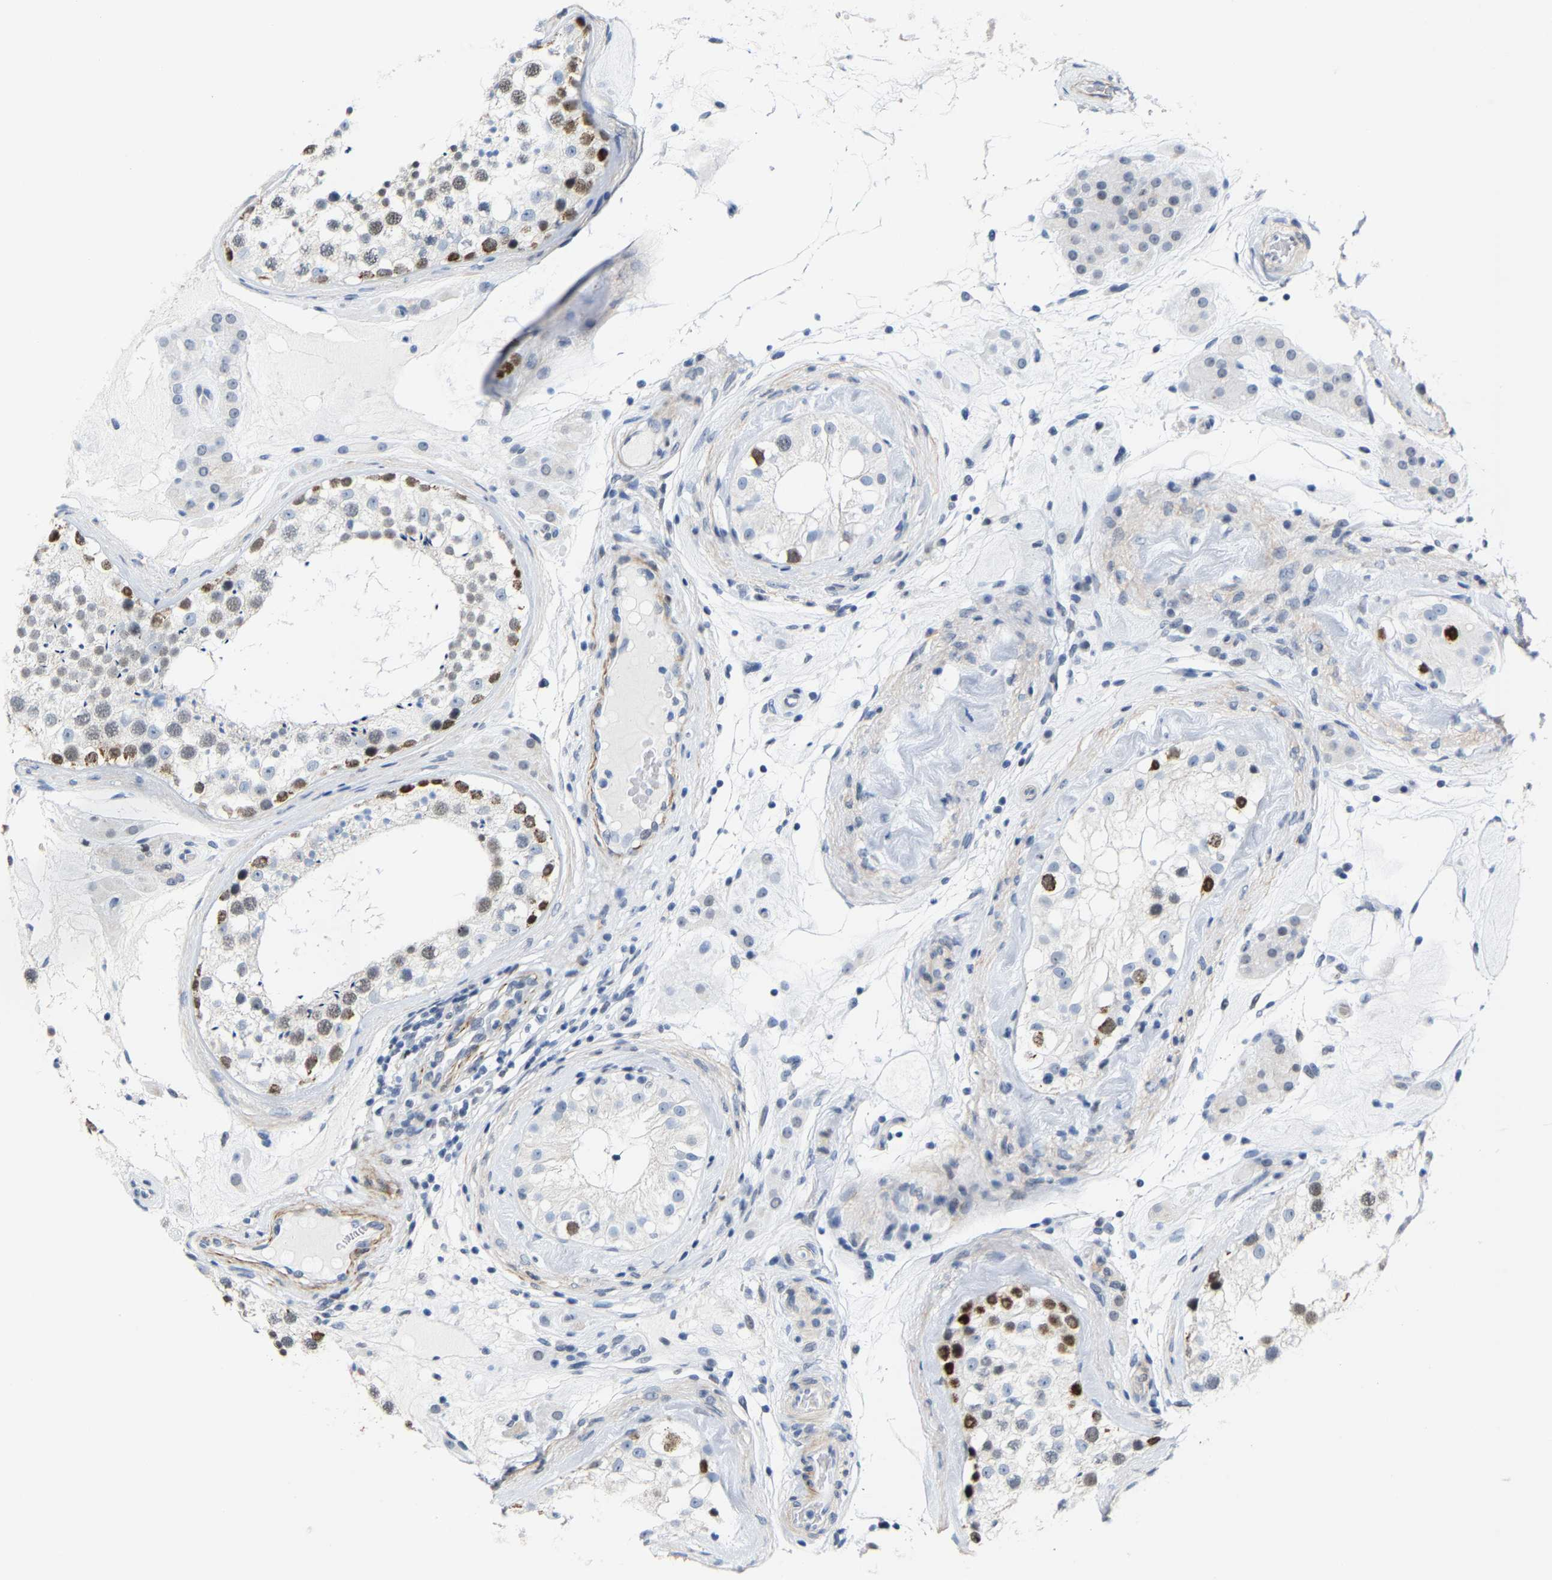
{"staining": {"intensity": "moderate", "quantity": "25%-75%", "location": "nuclear"}, "tissue": "testis", "cell_type": "Cells in seminiferous ducts", "image_type": "normal", "snomed": [{"axis": "morphology", "description": "Normal tissue, NOS"}, {"axis": "topography", "description": "Testis"}], "caption": "Protein analysis of normal testis shows moderate nuclear expression in about 25%-75% of cells in seminiferous ducts.", "gene": "FAM180A", "patient": {"sex": "male", "age": 46}}